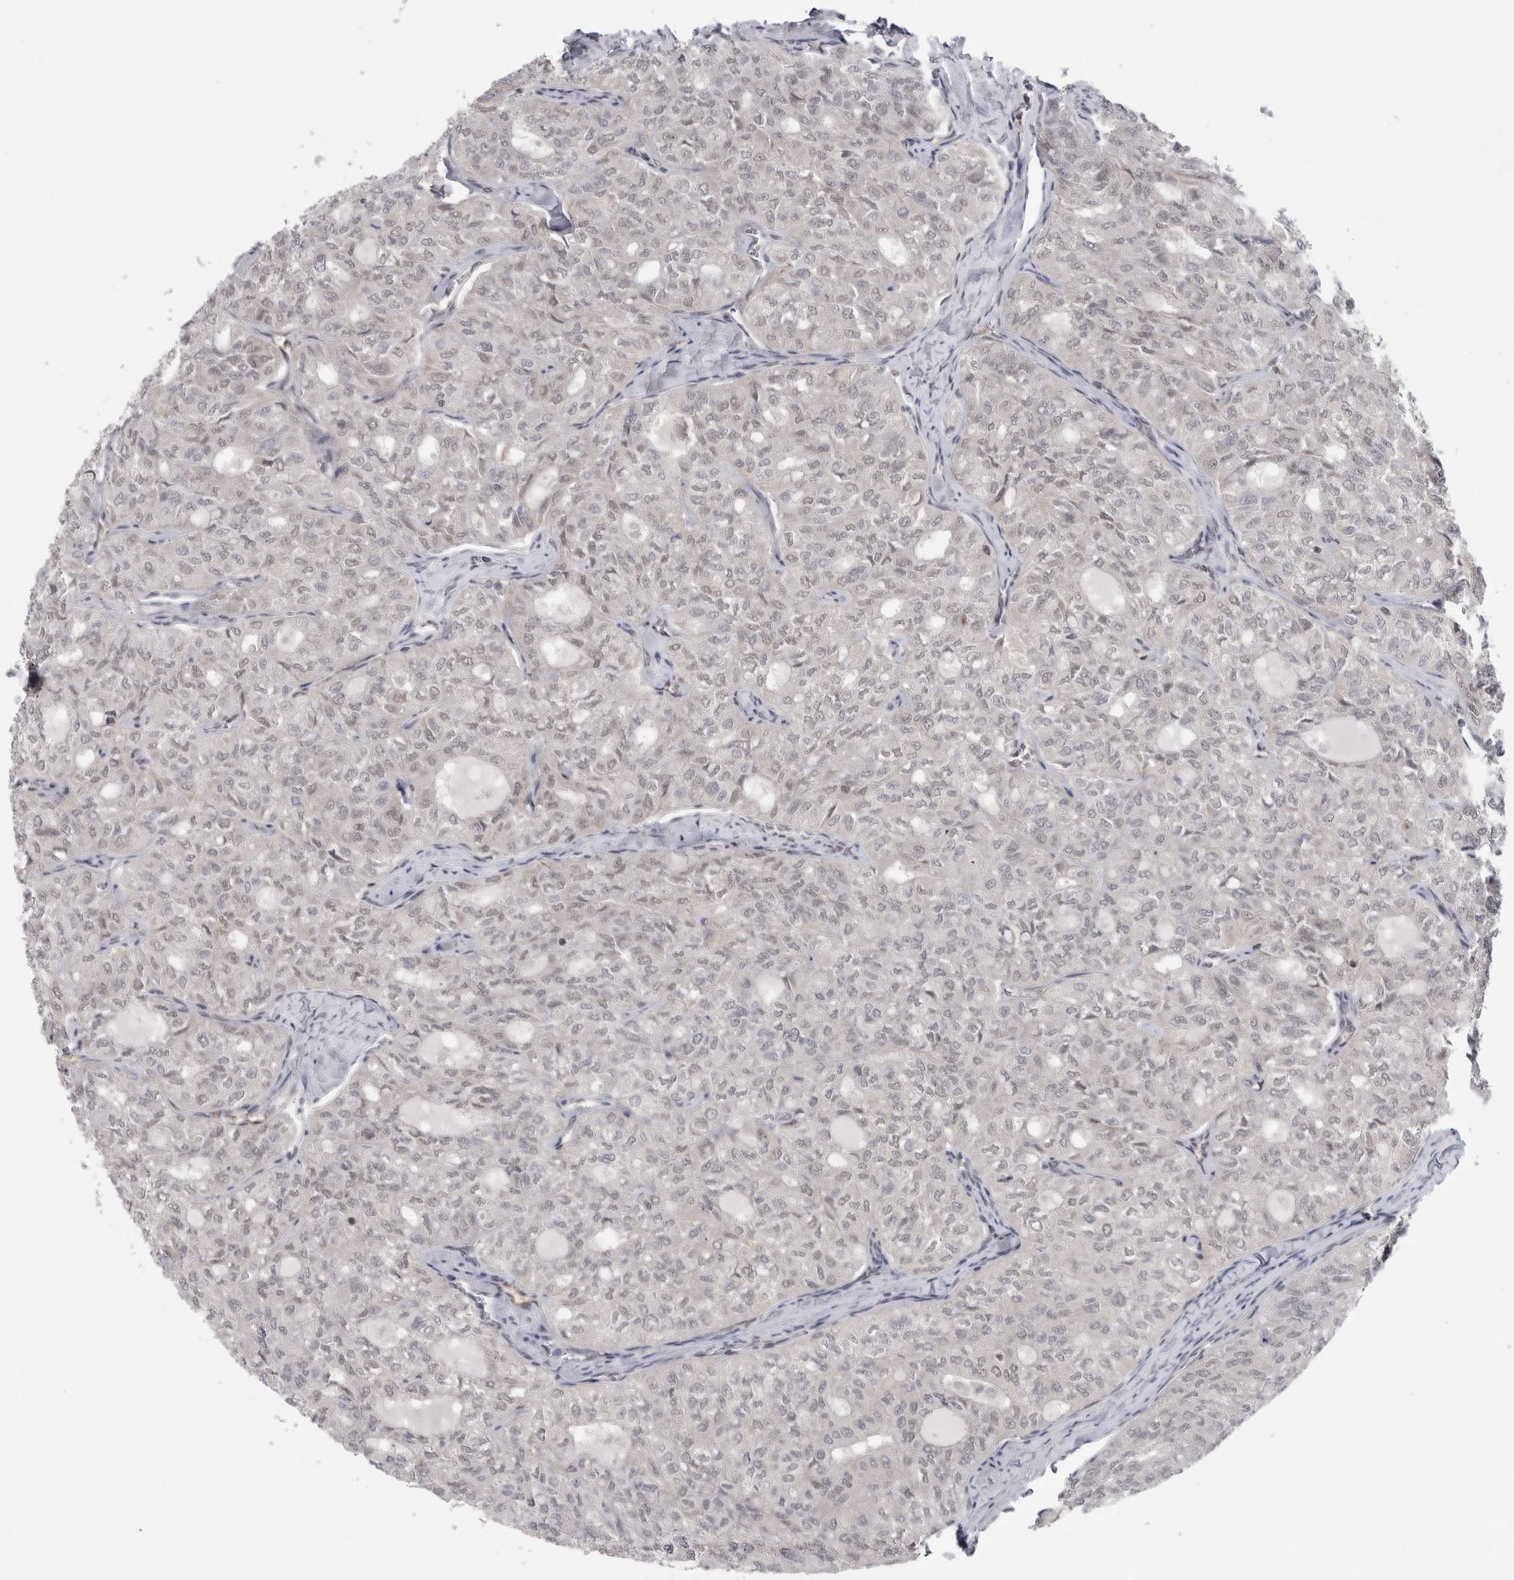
{"staining": {"intensity": "negative", "quantity": "none", "location": "none"}, "tissue": "thyroid cancer", "cell_type": "Tumor cells", "image_type": "cancer", "snomed": [{"axis": "morphology", "description": "Follicular adenoma carcinoma, NOS"}, {"axis": "topography", "description": "Thyroid gland"}], "caption": "This is an immunohistochemistry photomicrograph of human thyroid cancer (follicular adenoma carcinoma). There is no positivity in tumor cells.", "gene": "PSMB2", "patient": {"sex": "male", "age": 75}}